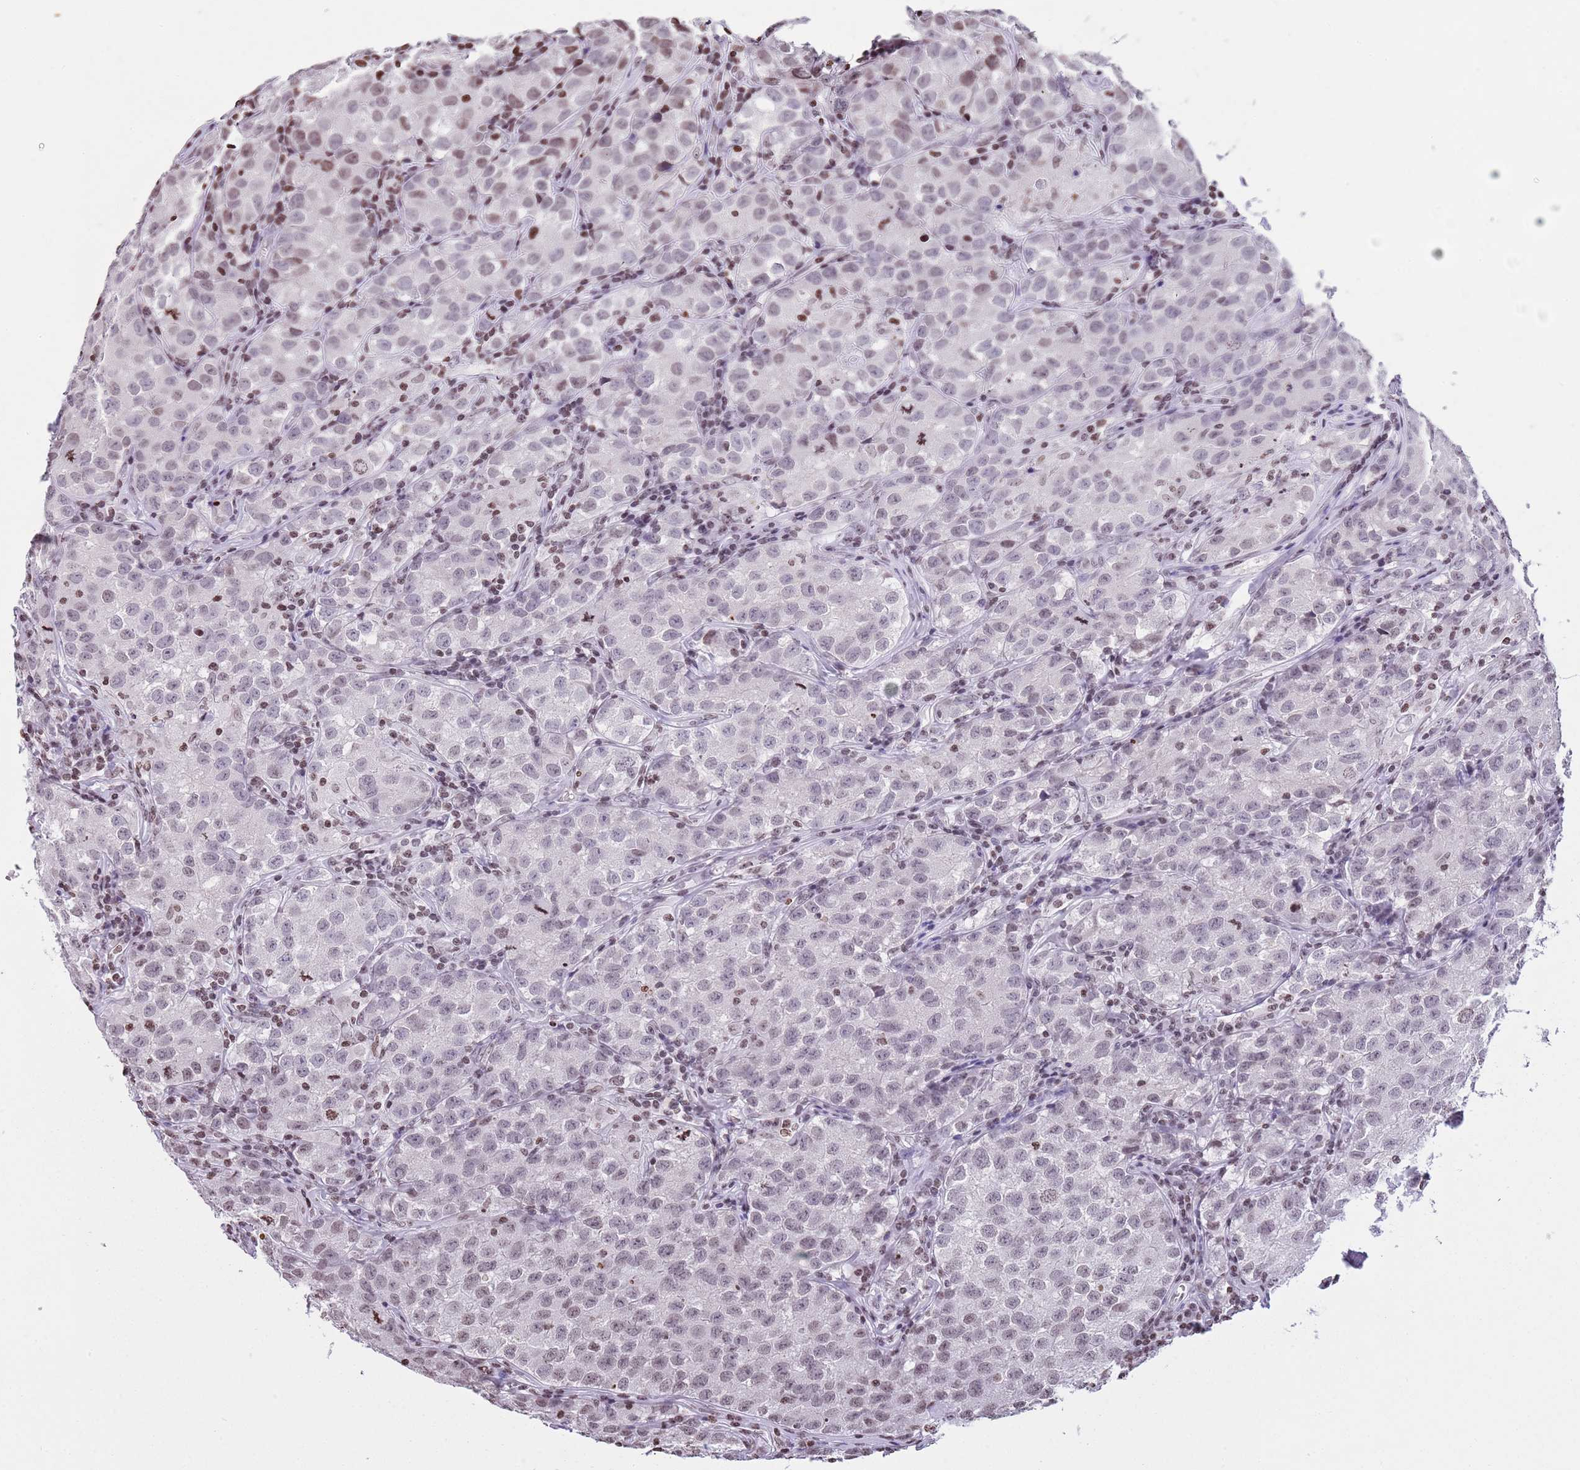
{"staining": {"intensity": "negative", "quantity": "none", "location": "none"}, "tissue": "testis cancer", "cell_type": "Tumor cells", "image_type": "cancer", "snomed": [{"axis": "morphology", "description": "Seminoma, NOS"}, {"axis": "morphology", "description": "Carcinoma, Embryonal, NOS"}, {"axis": "topography", "description": "Testis"}], "caption": "Testis cancer was stained to show a protein in brown. There is no significant expression in tumor cells.", "gene": "KPNA3", "patient": {"sex": "male", "age": 43}}